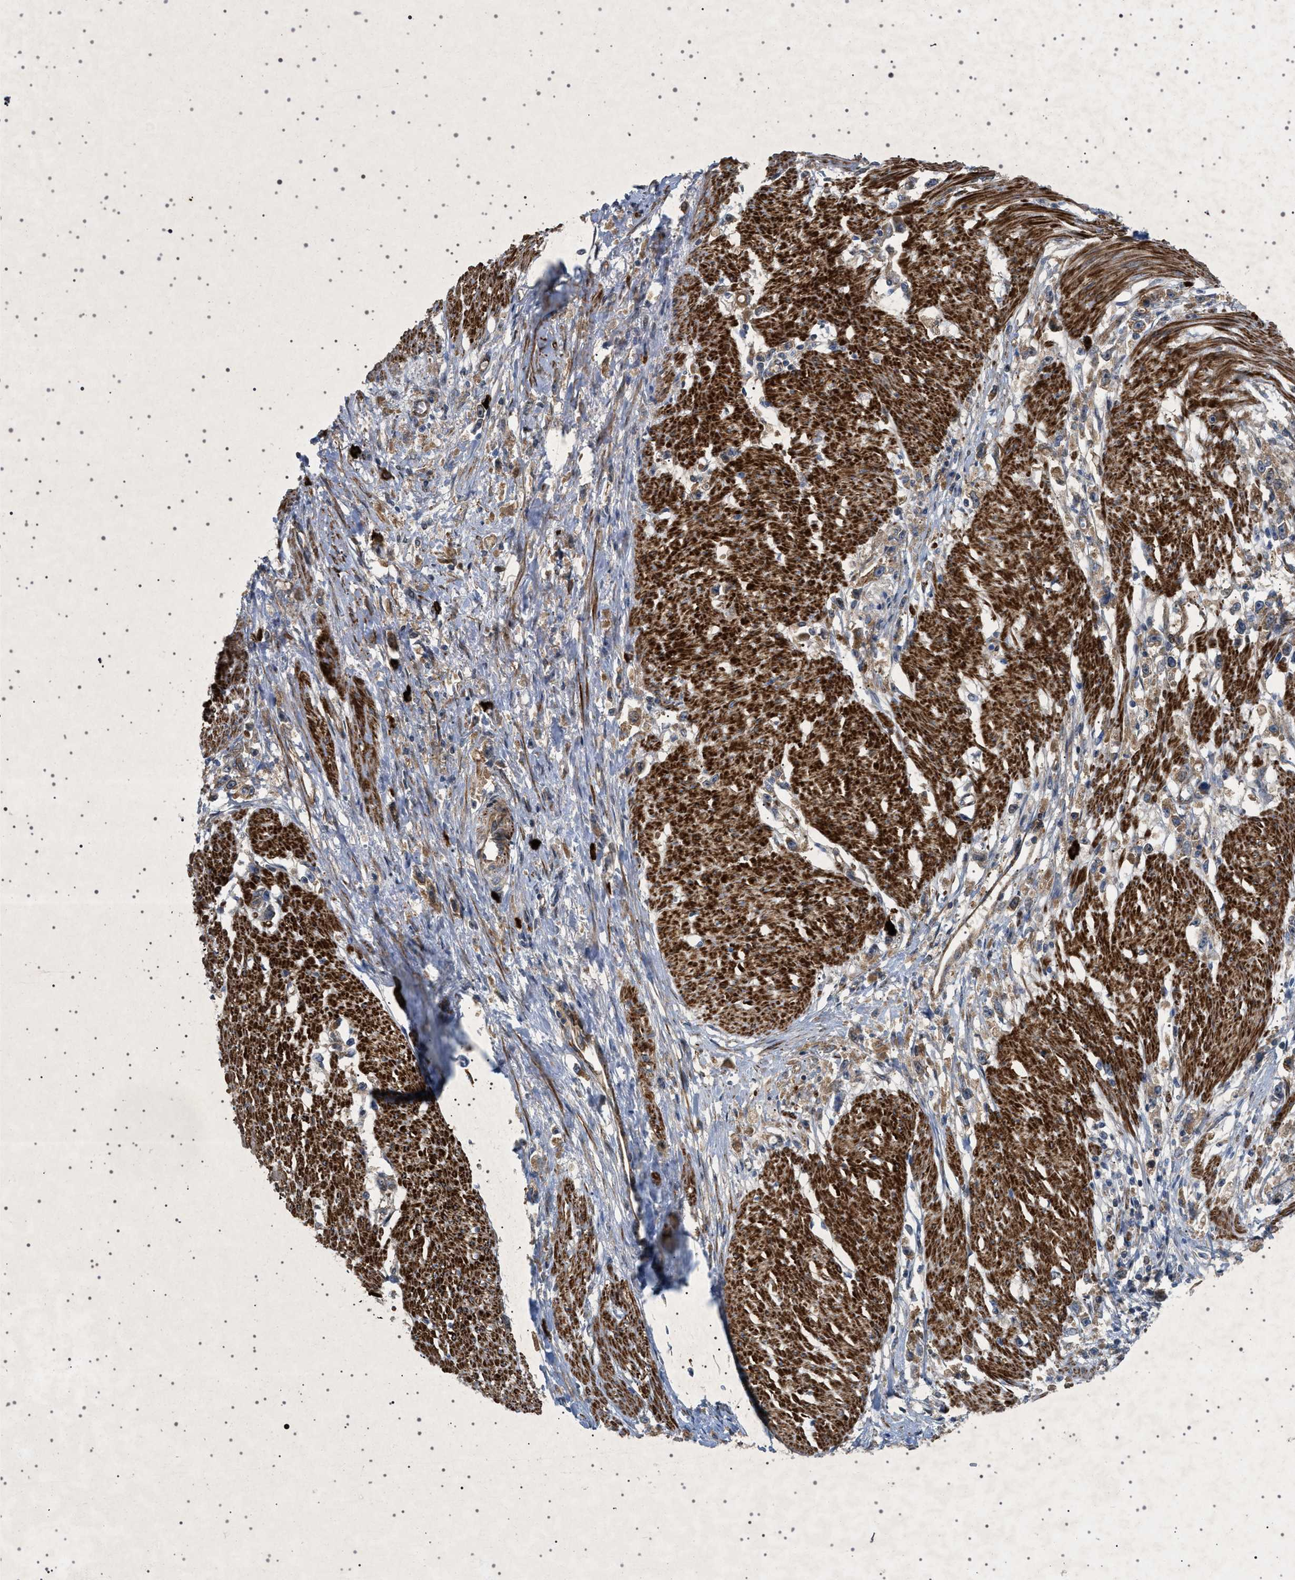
{"staining": {"intensity": "moderate", "quantity": ">75%", "location": "cytoplasmic/membranous"}, "tissue": "stomach cancer", "cell_type": "Tumor cells", "image_type": "cancer", "snomed": [{"axis": "morphology", "description": "Adenocarcinoma, NOS"}, {"axis": "topography", "description": "Stomach"}], "caption": "Immunohistochemical staining of human stomach cancer (adenocarcinoma) shows moderate cytoplasmic/membranous protein expression in about >75% of tumor cells.", "gene": "CCDC186", "patient": {"sex": "female", "age": 59}}